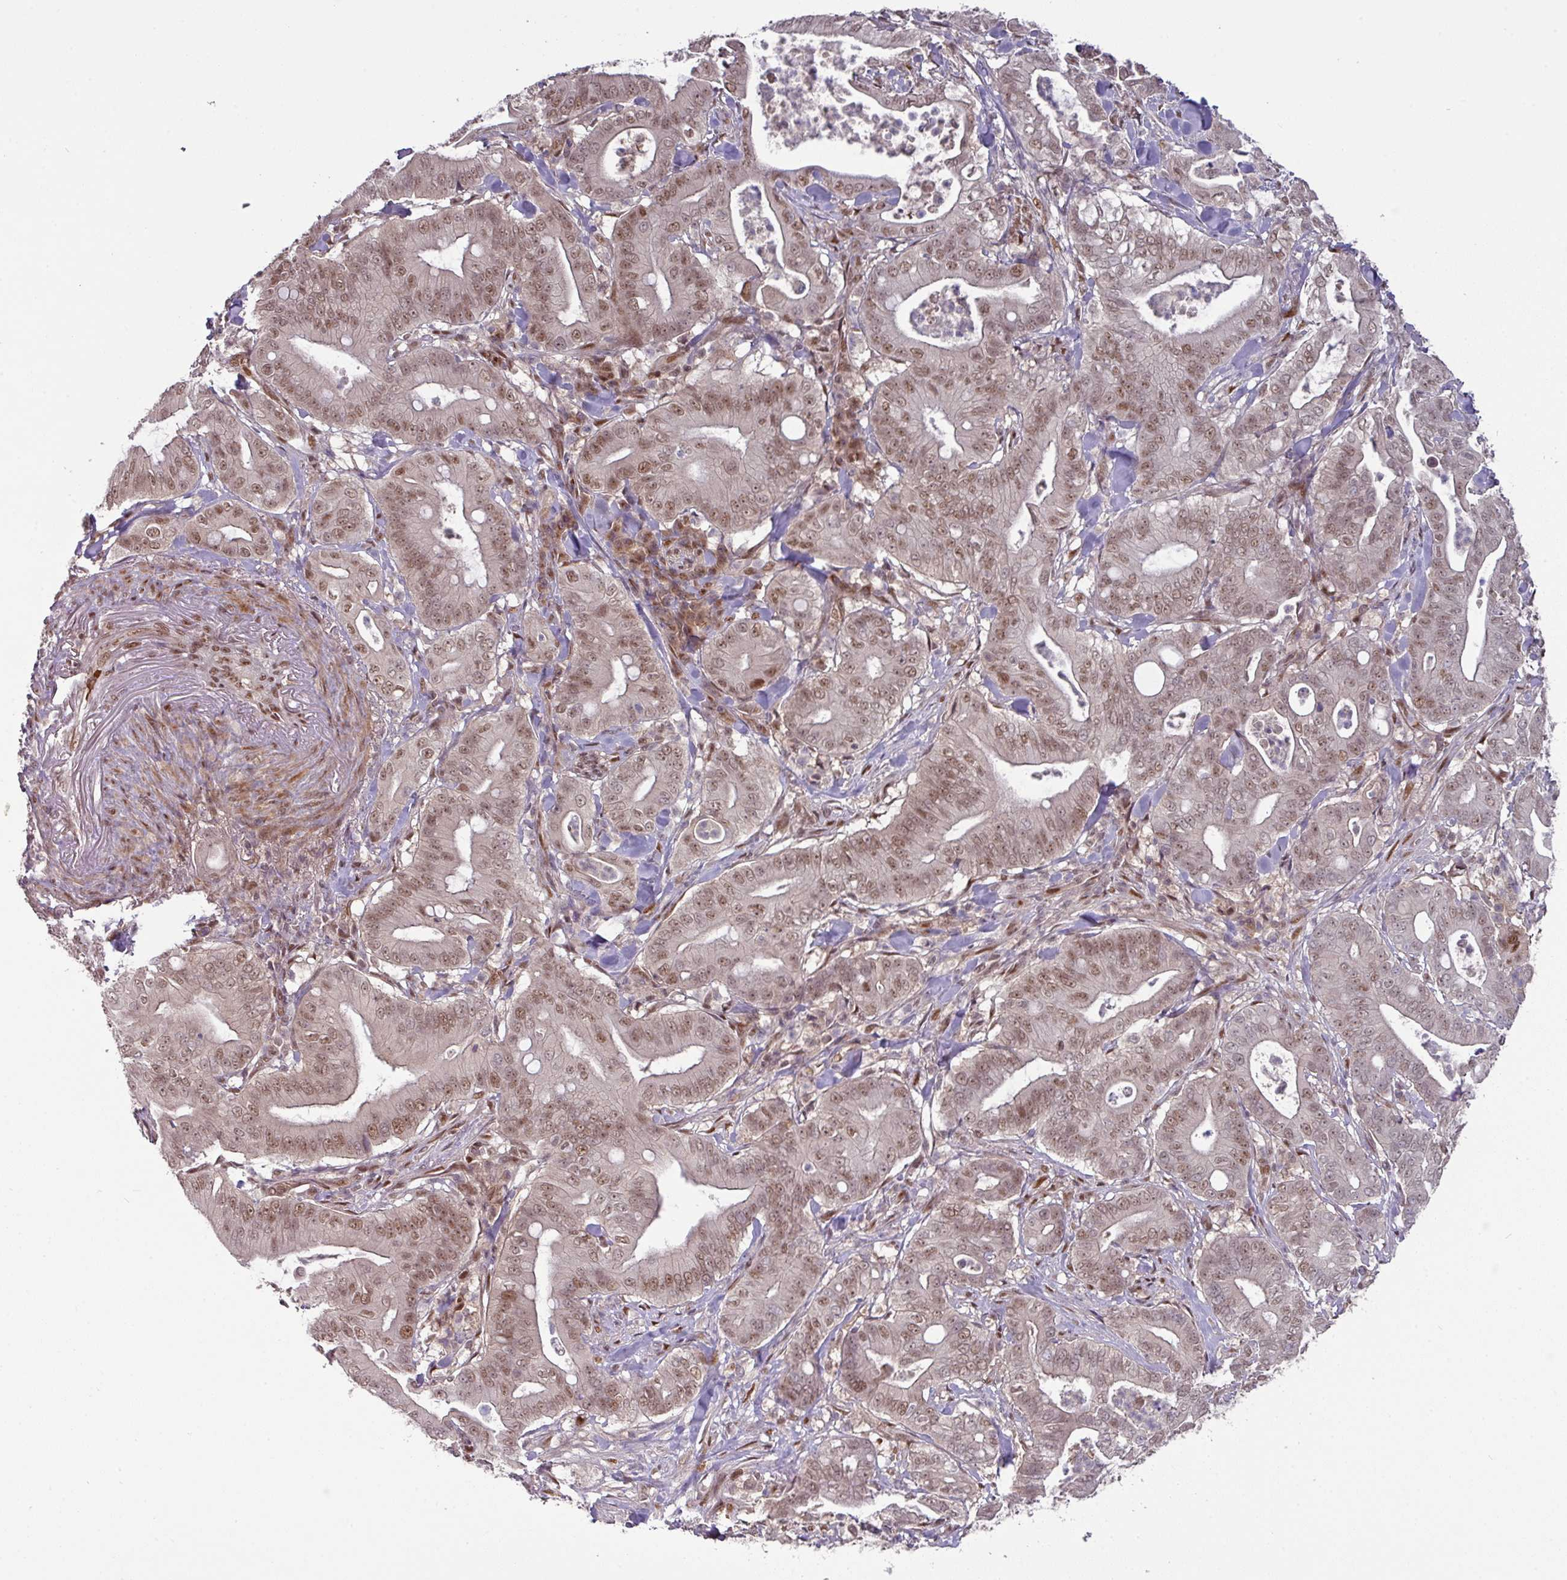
{"staining": {"intensity": "moderate", "quantity": "25%-75%", "location": "nuclear"}, "tissue": "pancreatic cancer", "cell_type": "Tumor cells", "image_type": "cancer", "snomed": [{"axis": "morphology", "description": "Adenocarcinoma, NOS"}, {"axis": "topography", "description": "Pancreas"}], "caption": "This is an image of immunohistochemistry staining of pancreatic adenocarcinoma, which shows moderate expression in the nuclear of tumor cells.", "gene": "CIC", "patient": {"sex": "male", "age": 71}}